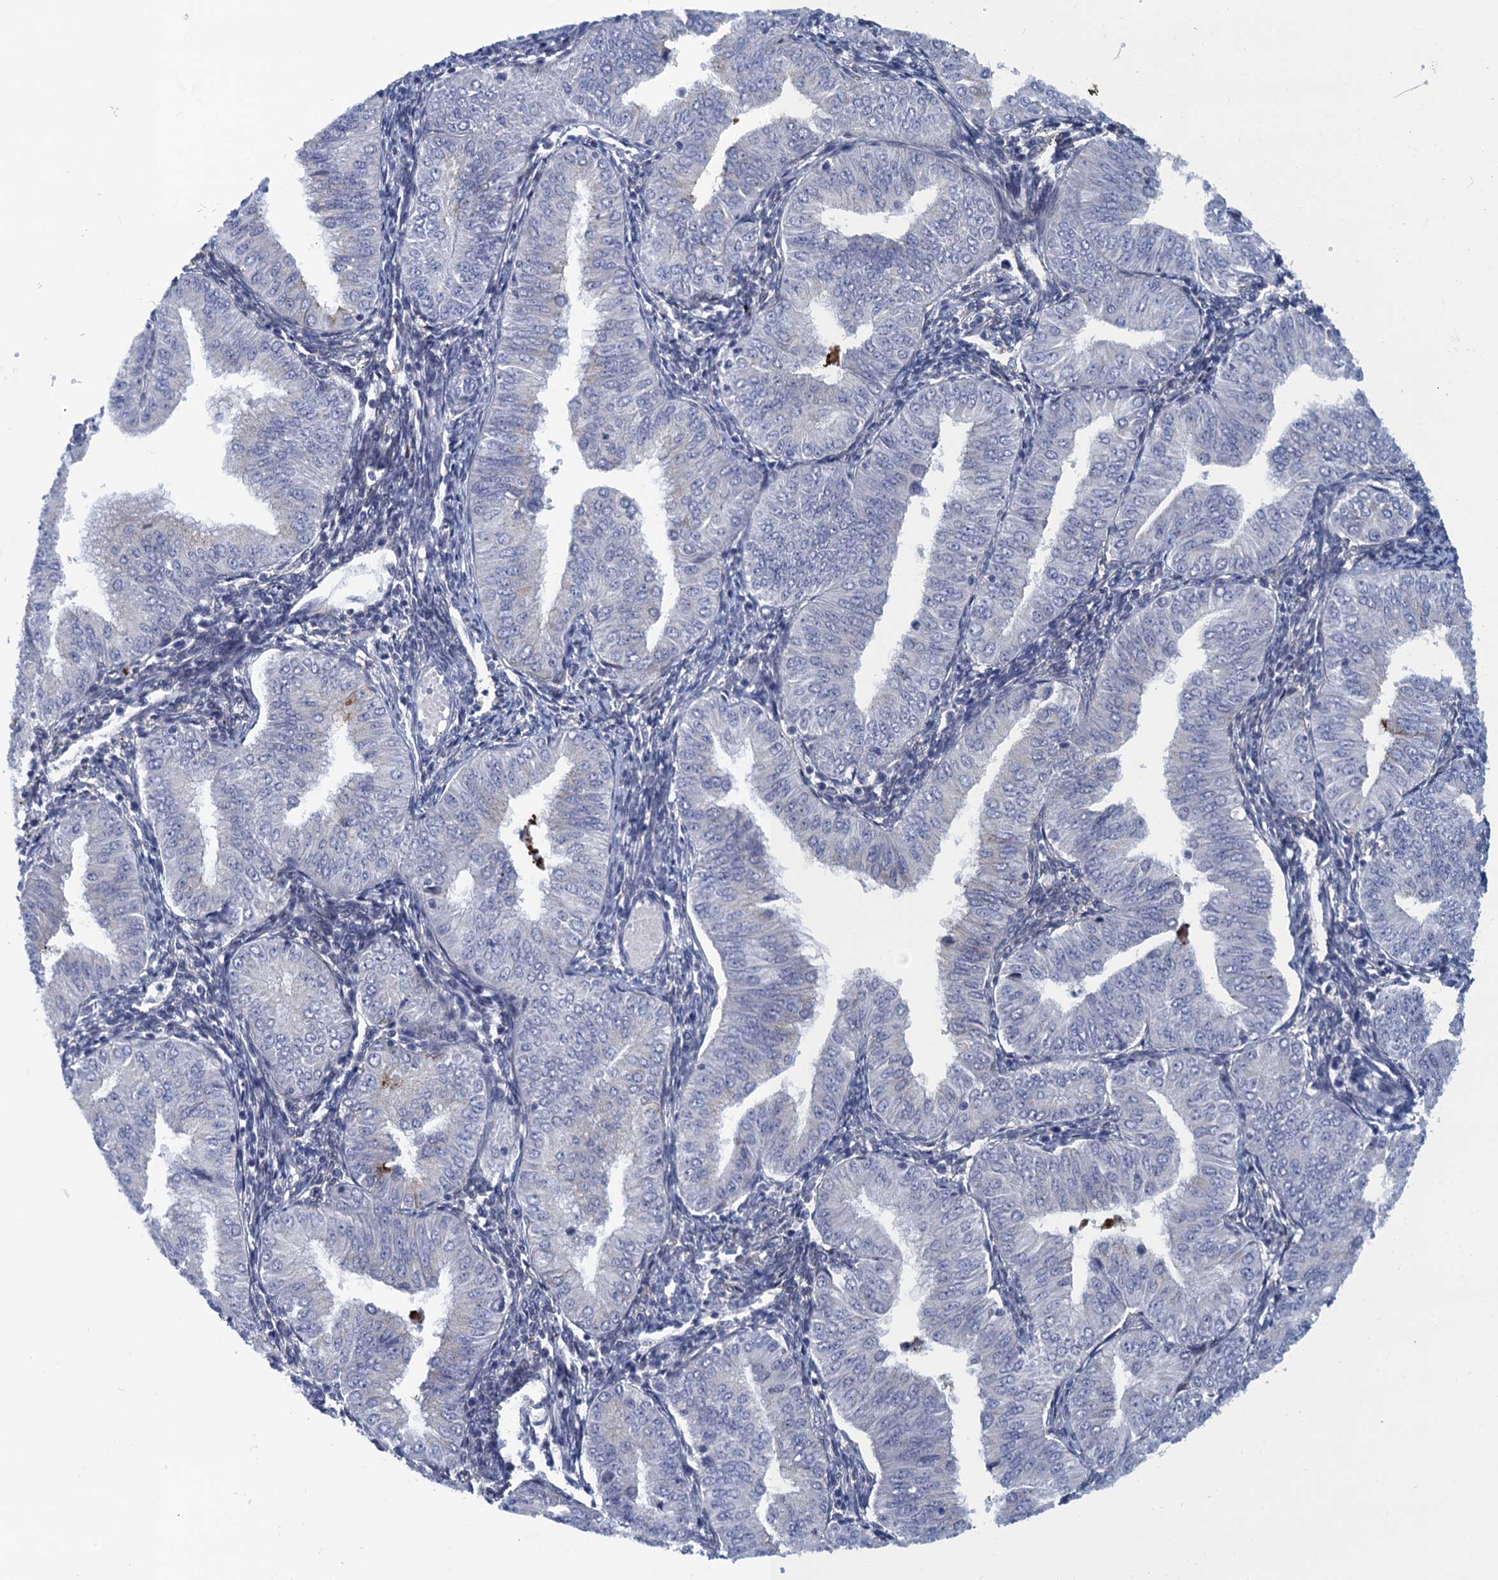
{"staining": {"intensity": "negative", "quantity": "none", "location": "none"}, "tissue": "endometrial cancer", "cell_type": "Tumor cells", "image_type": "cancer", "snomed": [{"axis": "morphology", "description": "Normal tissue, NOS"}, {"axis": "morphology", "description": "Adenocarcinoma, NOS"}, {"axis": "topography", "description": "Endometrium"}], "caption": "IHC photomicrograph of endometrial cancer stained for a protein (brown), which shows no expression in tumor cells.", "gene": "SCEL", "patient": {"sex": "female", "age": 53}}